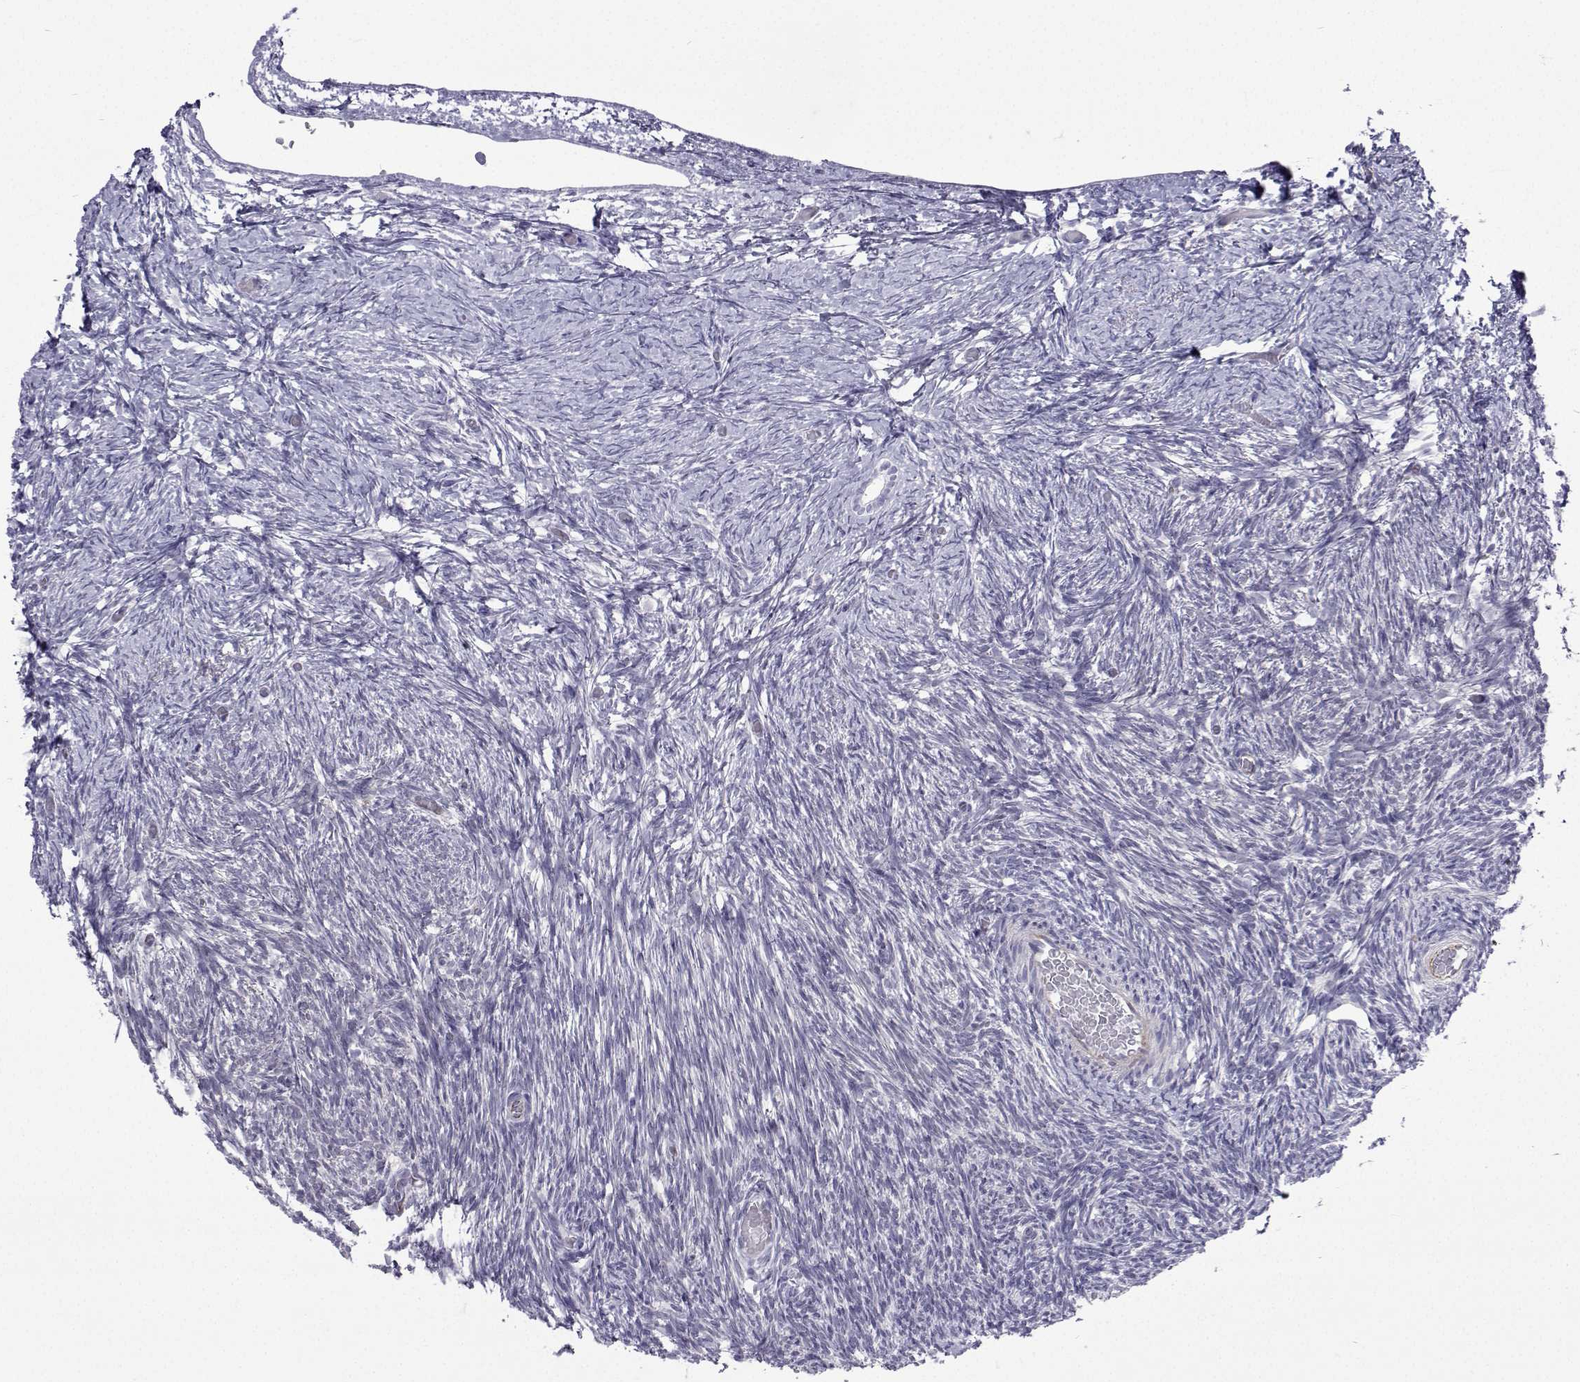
{"staining": {"intensity": "negative", "quantity": "none", "location": "none"}, "tissue": "ovary", "cell_type": "Ovarian stroma cells", "image_type": "normal", "snomed": [{"axis": "morphology", "description": "Normal tissue, NOS"}, {"axis": "topography", "description": "Ovary"}], "caption": "High magnification brightfield microscopy of normal ovary stained with DAB (3,3'-diaminobenzidine) (brown) and counterstained with hematoxylin (blue): ovarian stroma cells show no significant positivity.", "gene": "GALM", "patient": {"sex": "female", "age": 39}}